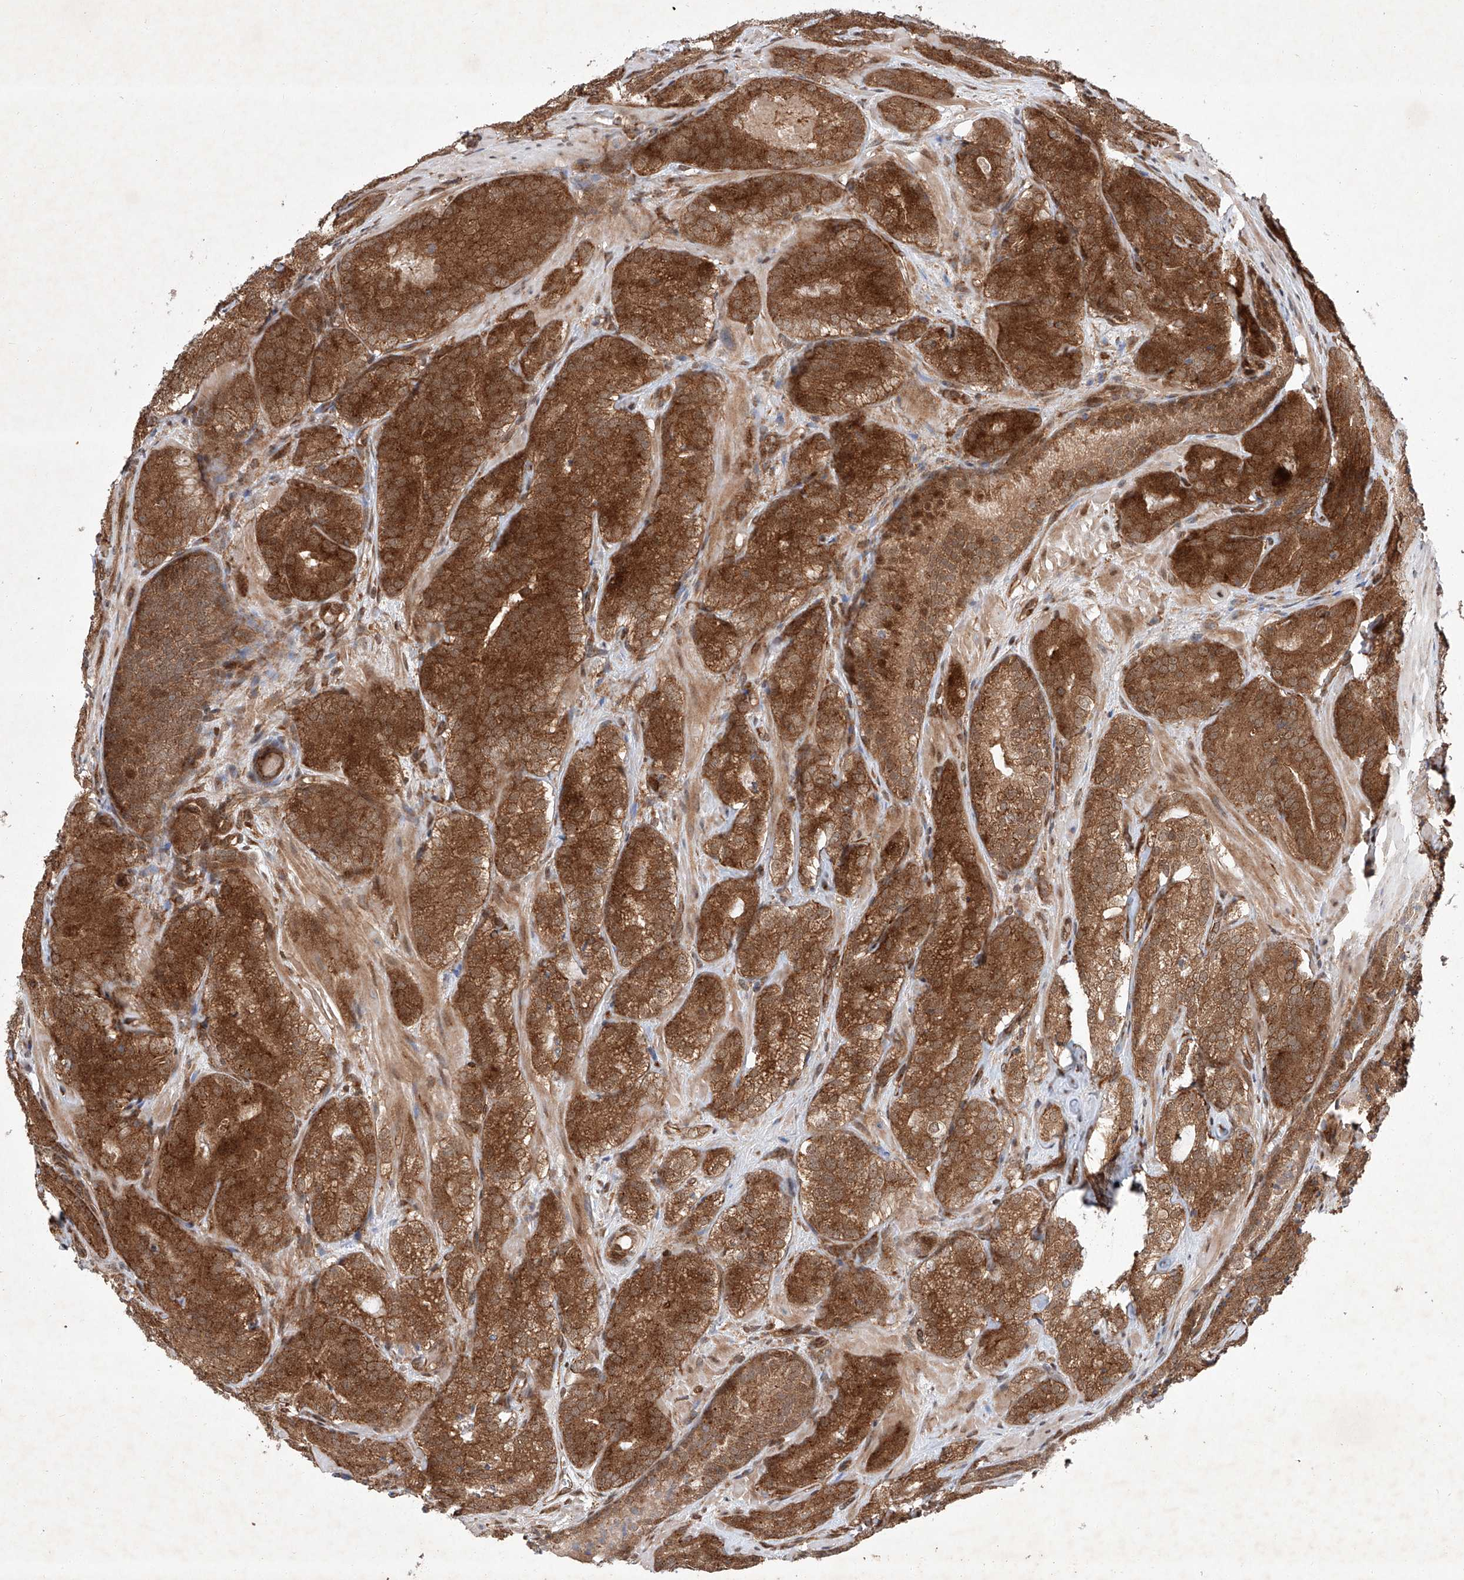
{"staining": {"intensity": "moderate", "quantity": ">75%", "location": "cytoplasmic/membranous"}, "tissue": "prostate cancer", "cell_type": "Tumor cells", "image_type": "cancer", "snomed": [{"axis": "morphology", "description": "Adenocarcinoma, High grade"}, {"axis": "topography", "description": "Prostate"}], "caption": "This is an image of IHC staining of prostate cancer, which shows moderate expression in the cytoplasmic/membranous of tumor cells.", "gene": "ZFP28", "patient": {"sex": "male", "age": 57}}